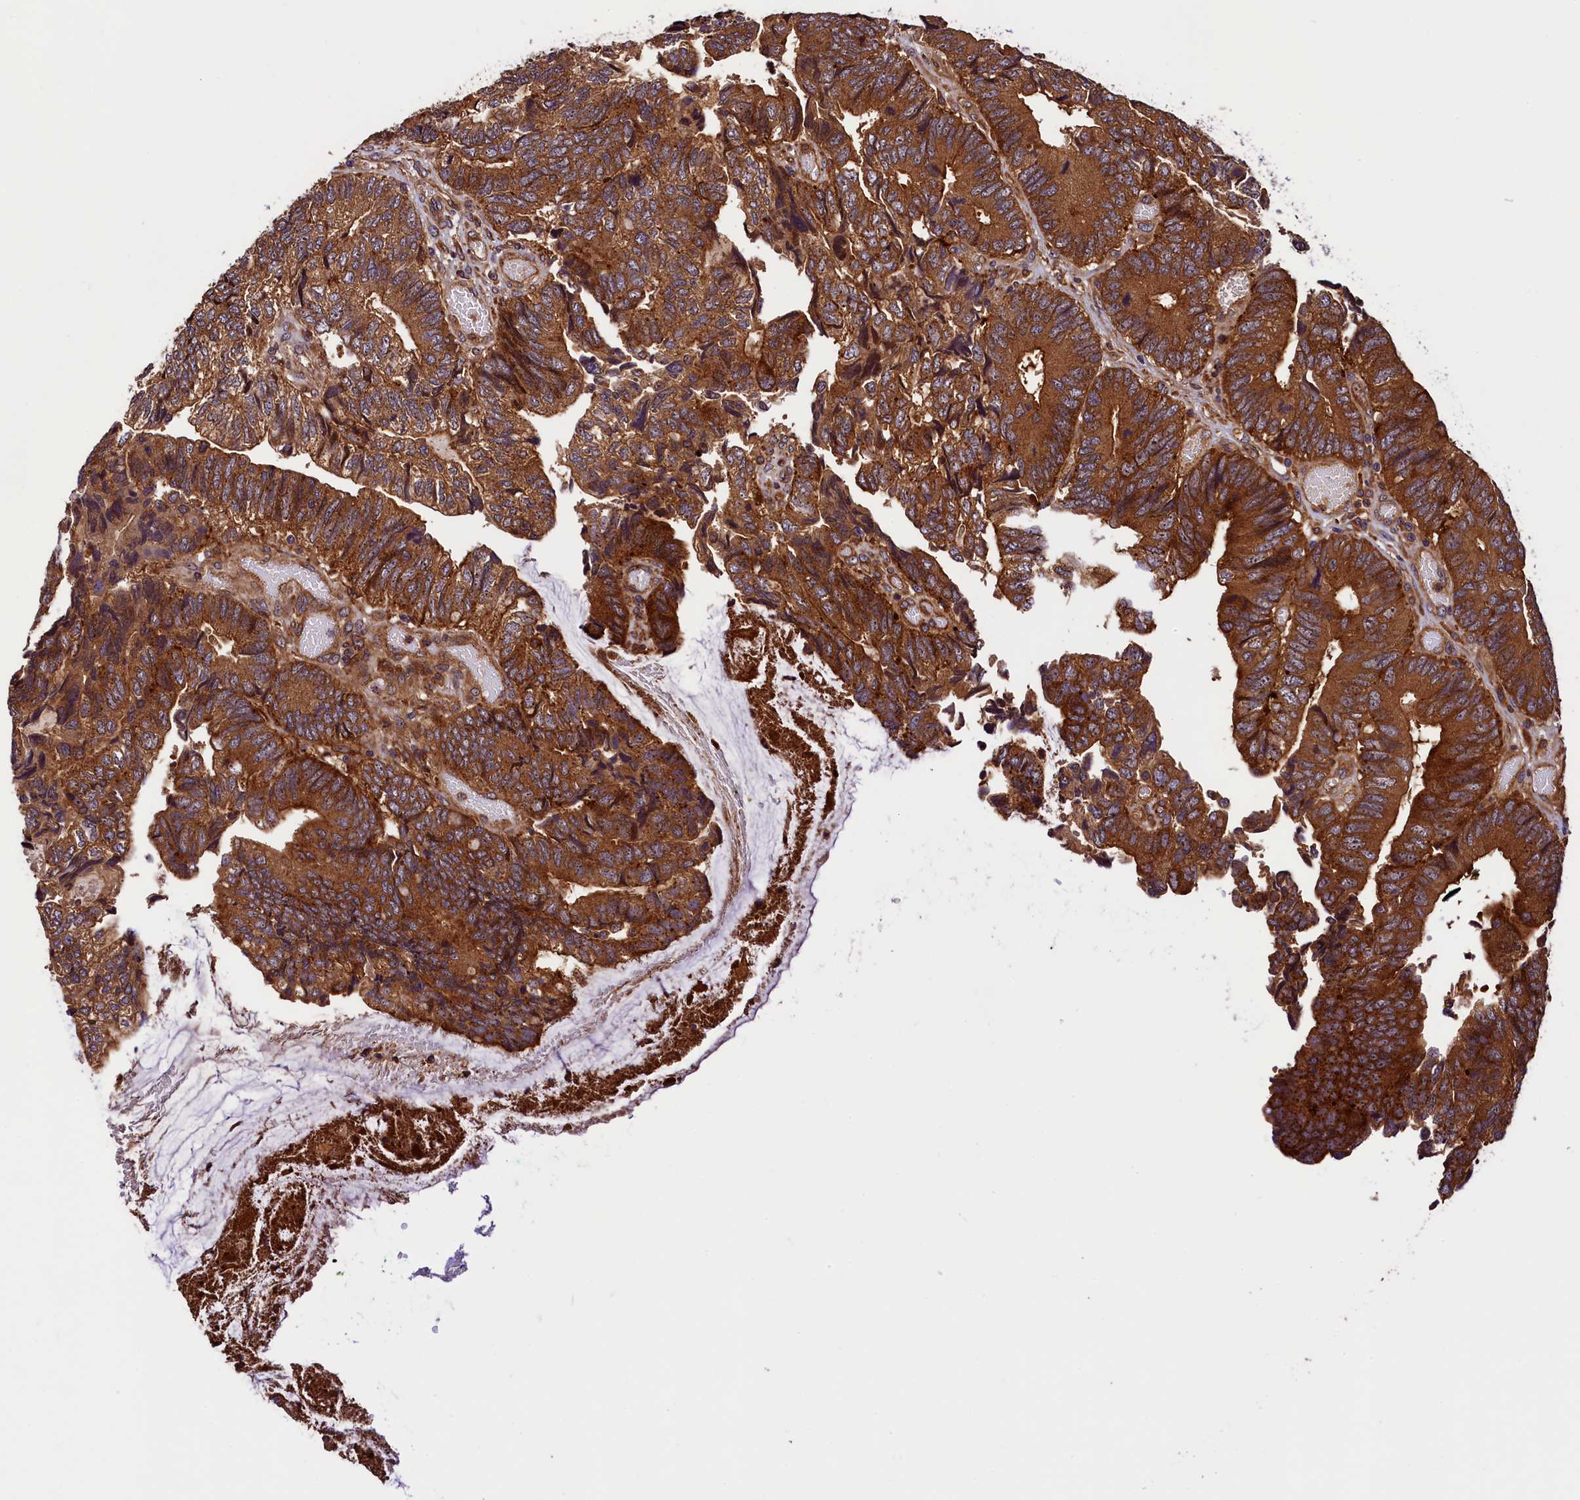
{"staining": {"intensity": "strong", "quantity": ">75%", "location": "cytoplasmic/membranous"}, "tissue": "colorectal cancer", "cell_type": "Tumor cells", "image_type": "cancer", "snomed": [{"axis": "morphology", "description": "Adenocarcinoma, NOS"}, {"axis": "topography", "description": "Colon"}], "caption": "Immunohistochemistry image of neoplastic tissue: human colorectal adenocarcinoma stained using immunohistochemistry exhibits high levels of strong protein expression localized specifically in the cytoplasmic/membranous of tumor cells, appearing as a cytoplasmic/membranous brown color.", "gene": "VPS35", "patient": {"sex": "female", "age": 67}}